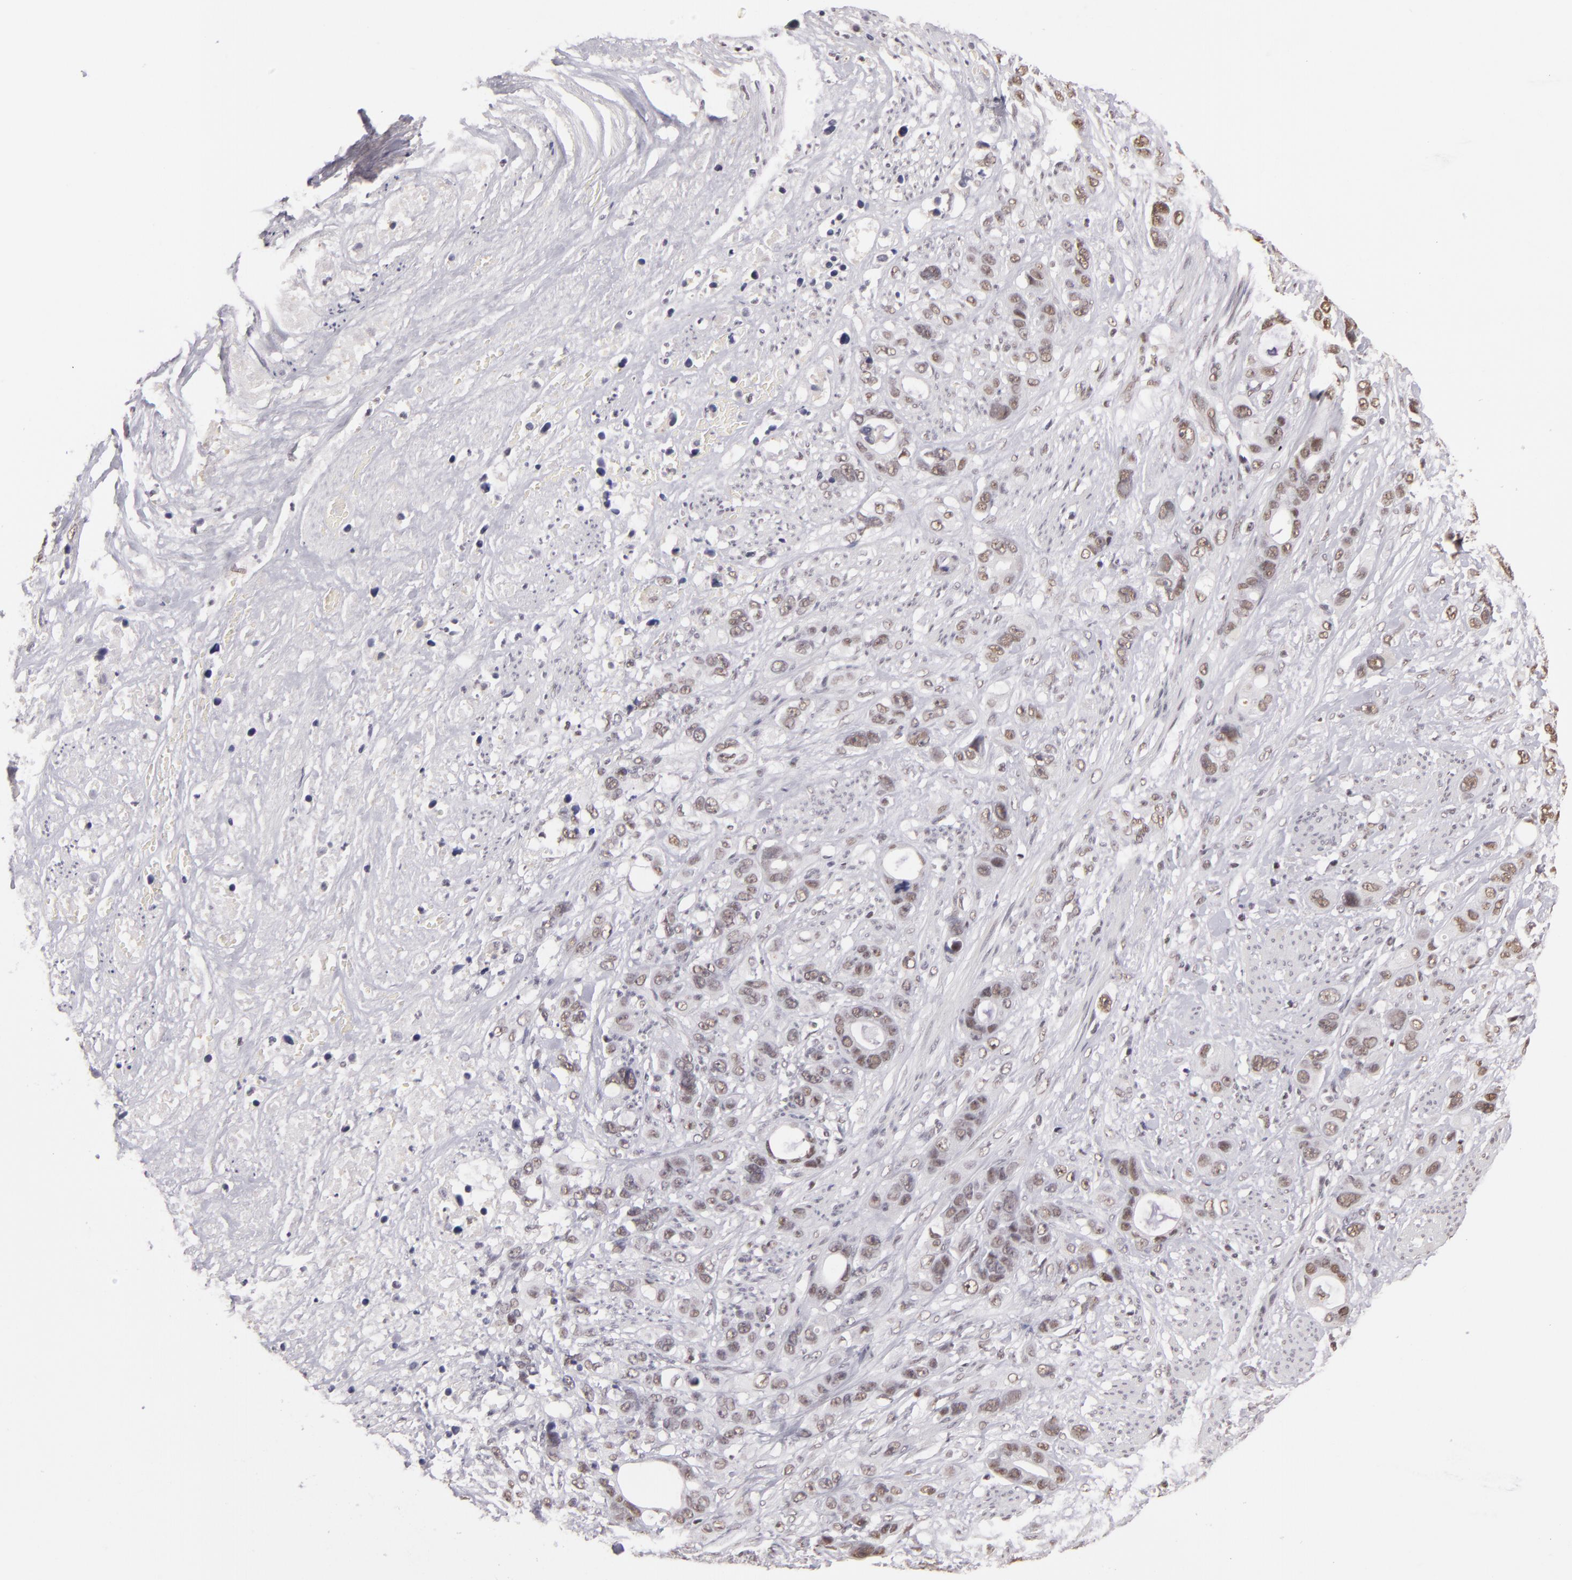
{"staining": {"intensity": "weak", "quantity": "<25%", "location": "nuclear"}, "tissue": "stomach cancer", "cell_type": "Tumor cells", "image_type": "cancer", "snomed": [{"axis": "morphology", "description": "Adenocarcinoma, NOS"}, {"axis": "topography", "description": "Stomach, upper"}], "caption": "A micrograph of human stomach cancer is negative for staining in tumor cells.", "gene": "INTS6", "patient": {"sex": "male", "age": 47}}